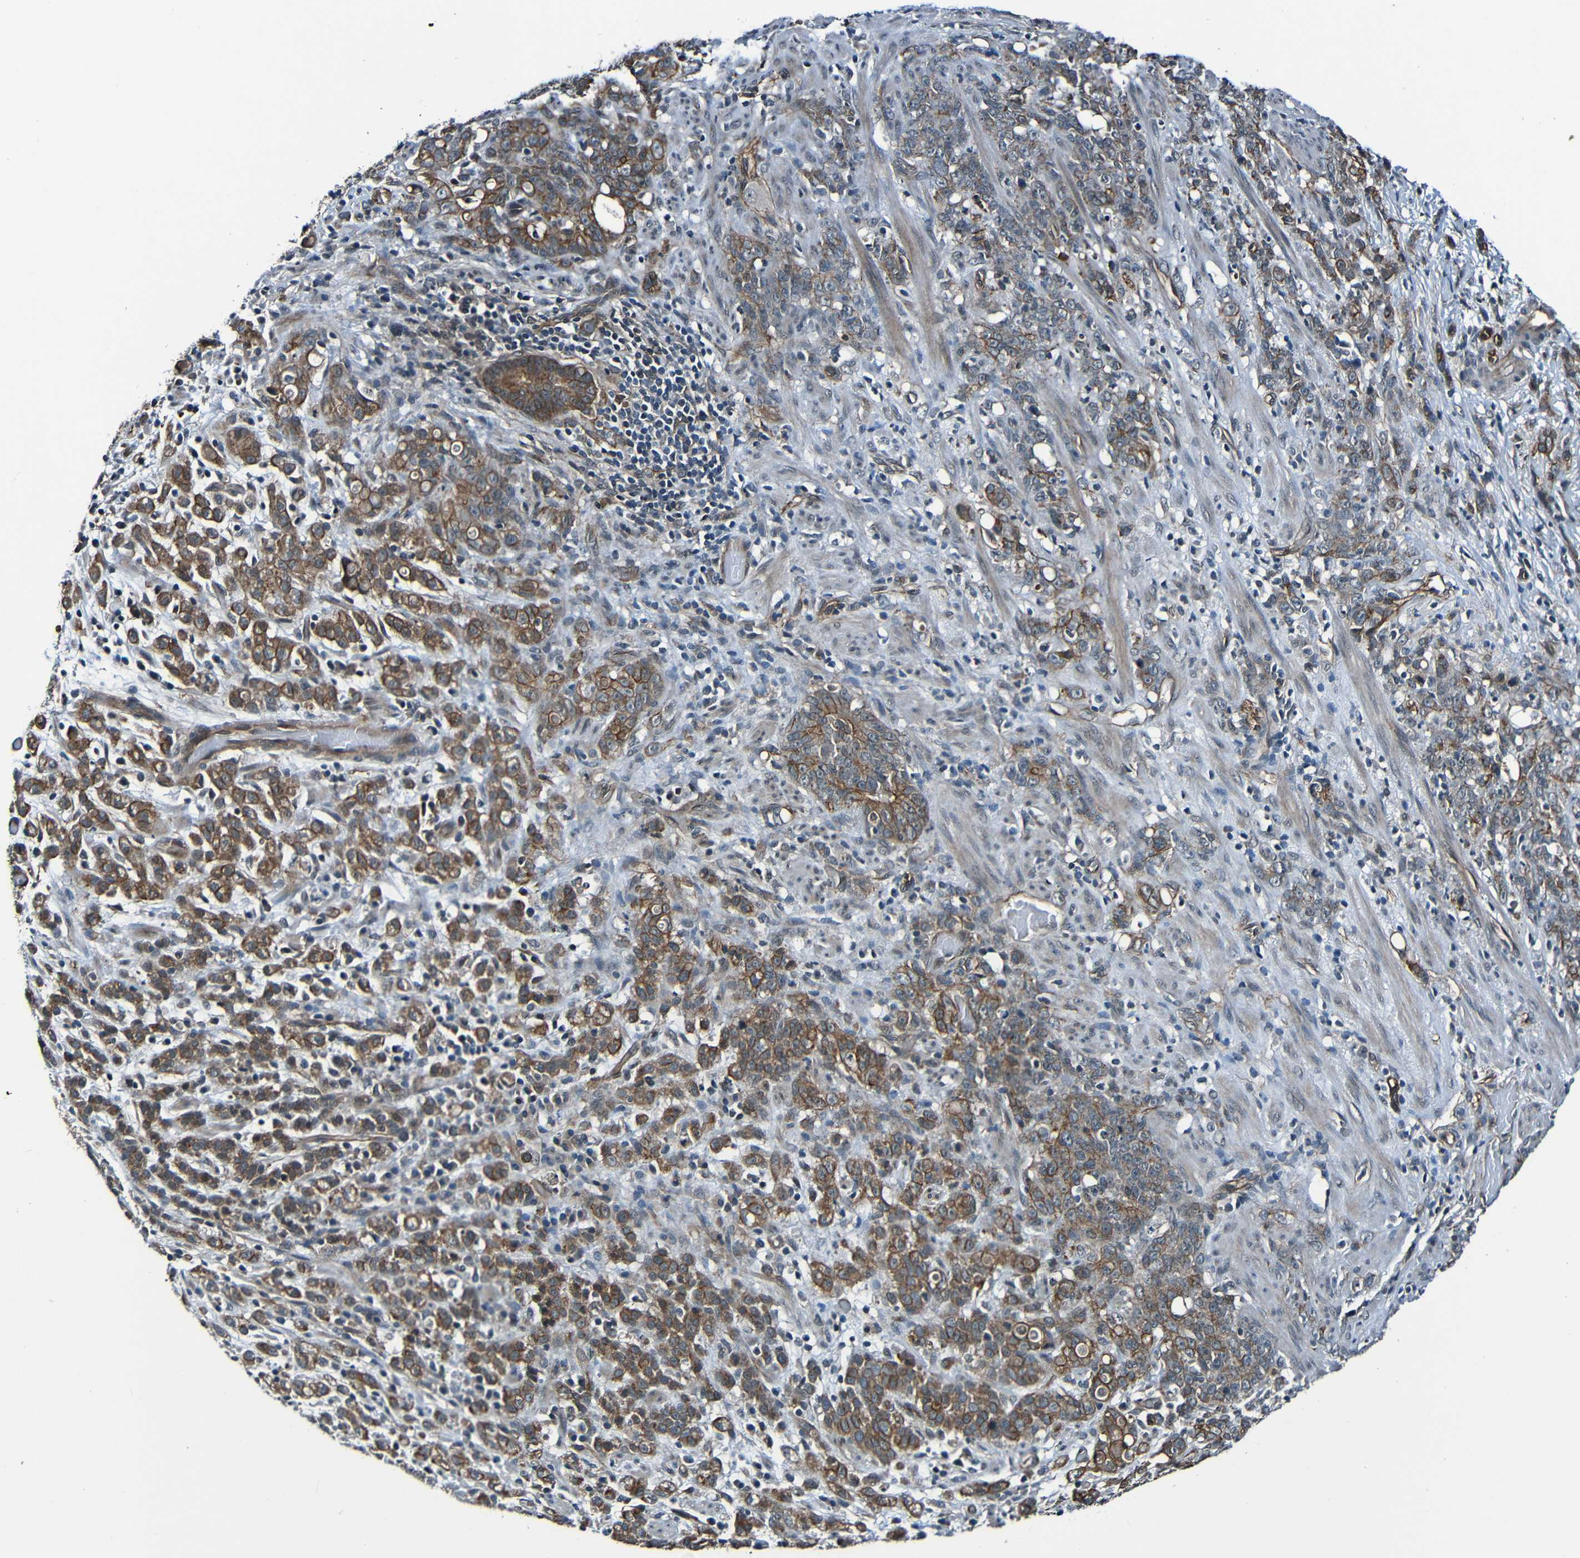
{"staining": {"intensity": "moderate", "quantity": ">75%", "location": "cytoplasmic/membranous"}, "tissue": "stomach cancer", "cell_type": "Tumor cells", "image_type": "cancer", "snomed": [{"axis": "morphology", "description": "Adenocarcinoma, NOS"}, {"axis": "topography", "description": "Stomach, lower"}], "caption": "High-magnification brightfield microscopy of stomach adenocarcinoma stained with DAB (3,3'-diaminobenzidine) (brown) and counterstained with hematoxylin (blue). tumor cells exhibit moderate cytoplasmic/membranous positivity is seen in about>75% of cells.", "gene": "LGR5", "patient": {"sex": "male", "age": 88}}